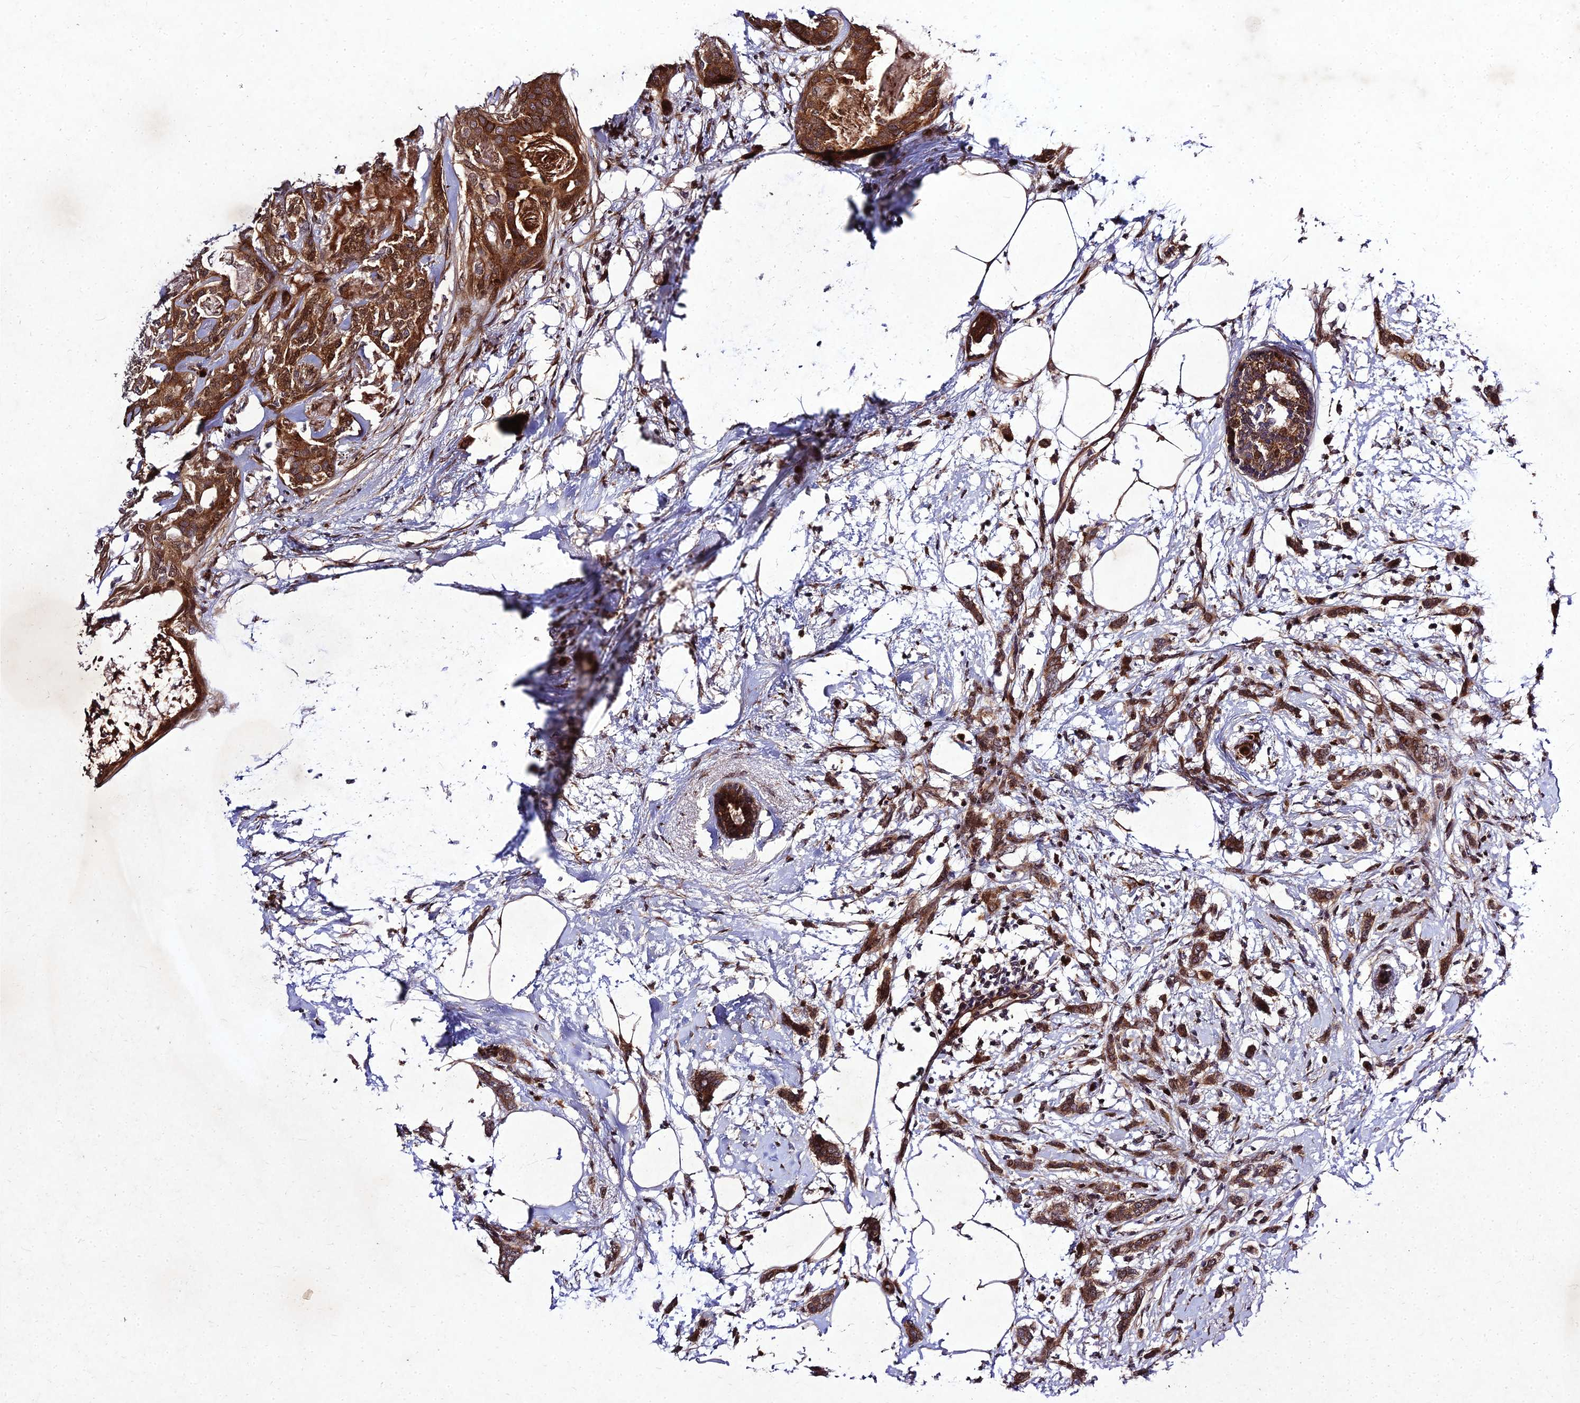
{"staining": {"intensity": "moderate", "quantity": ">75%", "location": "cytoplasmic/membranous"}, "tissue": "breast cancer", "cell_type": "Tumor cells", "image_type": "cancer", "snomed": [{"axis": "morphology", "description": "Duct carcinoma"}, {"axis": "topography", "description": "Breast"}], "caption": "Human breast infiltrating ductal carcinoma stained with a brown dye exhibits moderate cytoplasmic/membranous positive staining in approximately >75% of tumor cells.", "gene": "MKKS", "patient": {"sex": "female", "age": 72}}